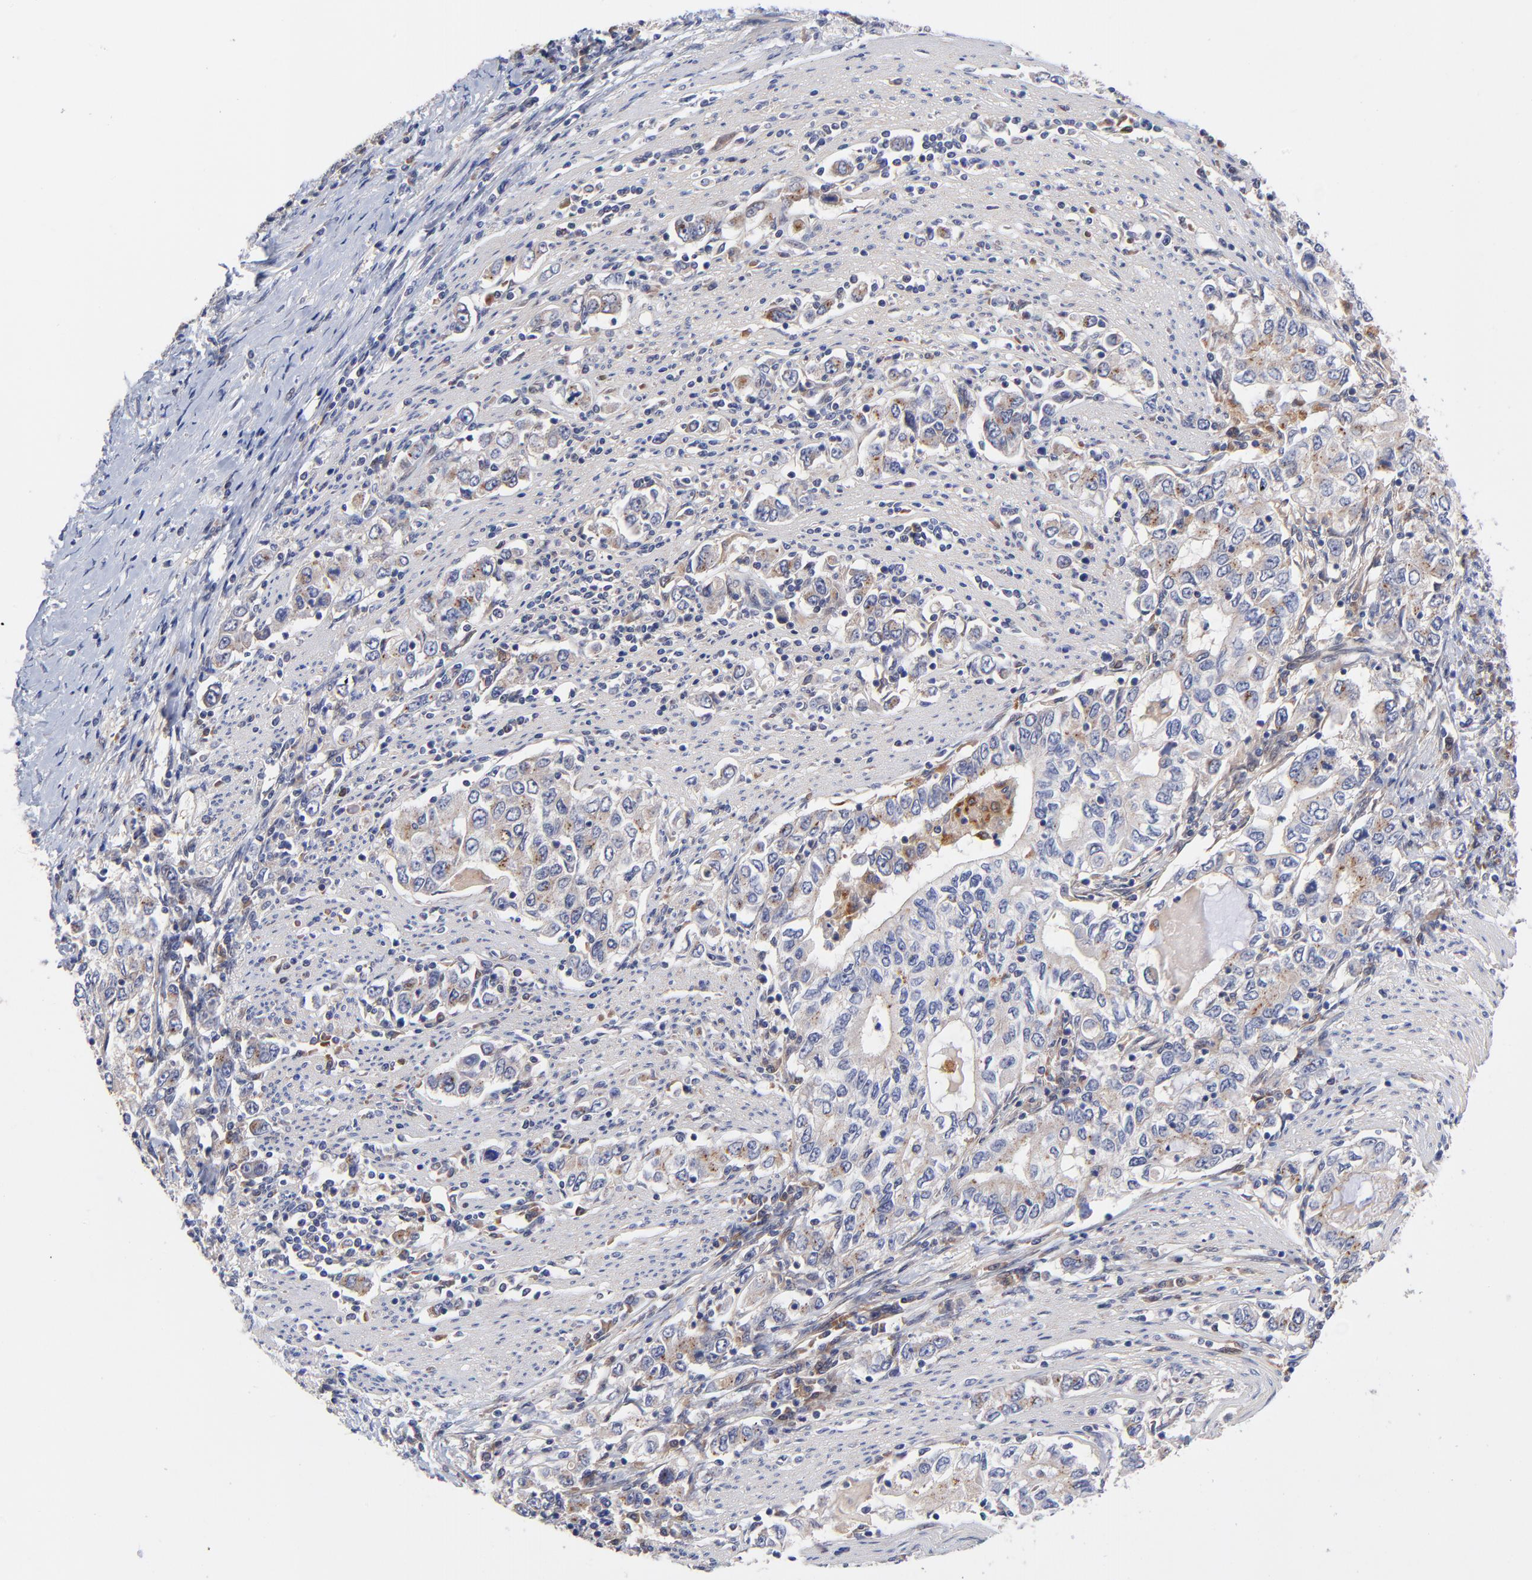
{"staining": {"intensity": "weak", "quantity": "25%-75%", "location": "cytoplasmic/membranous"}, "tissue": "stomach cancer", "cell_type": "Tumor cells", "image_type": "cancer", "snomed": [{"axis": "morphology", "description": "Adenocarcinoma, NOS"}, {"axis": "topography", "description": "Stomach, lower"}], "caption": "Stomach adenocarcinoma stained for a protein exhibits weak cytoplasmic/membranous positivity in tumor cells.", "gene": "TXNL1", "patient": {"sex": "female", "age": 72}}